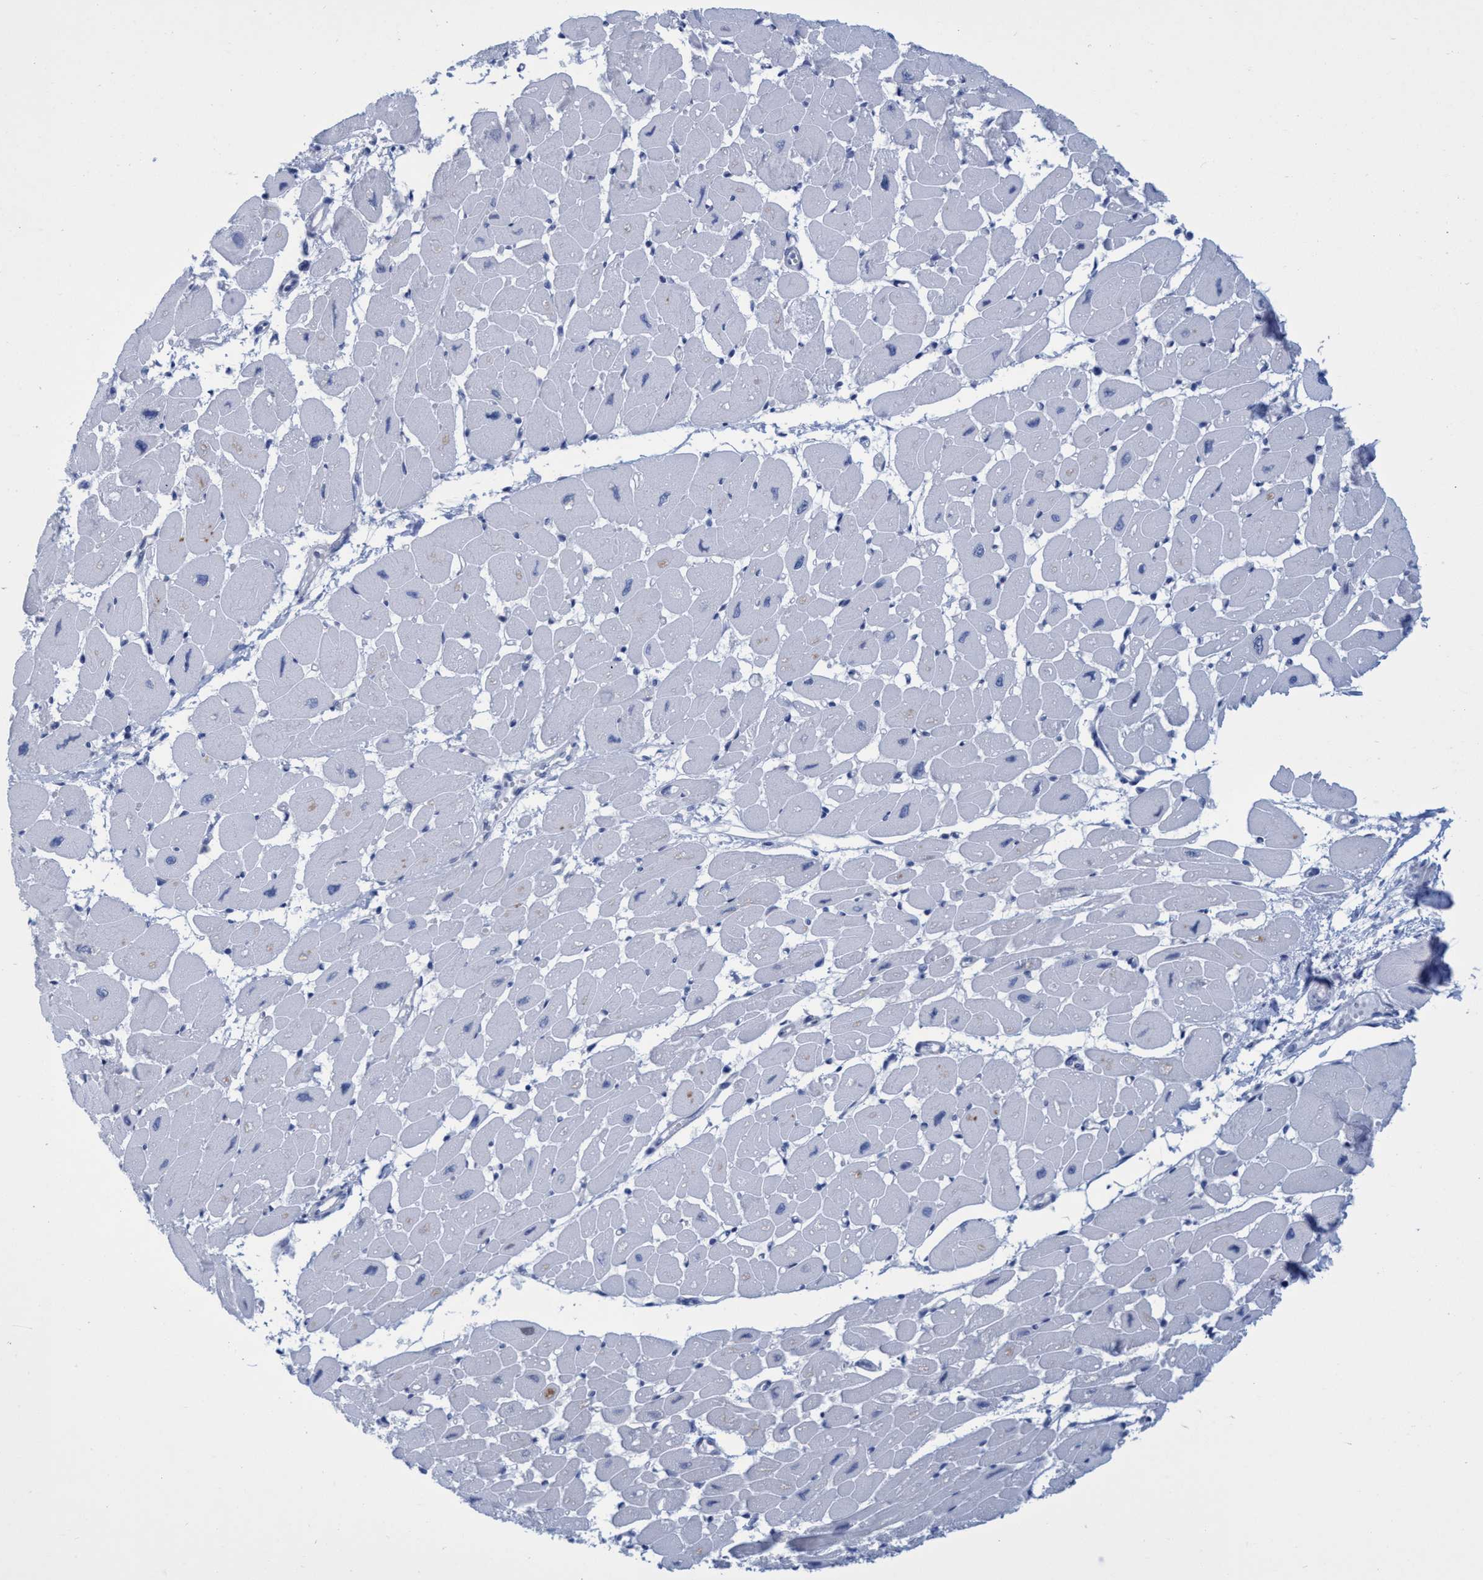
{"staining": {"intensity": "moderate", "quantity": "<25%", "location": "nuclear"}, "tissue": "heart muscle", "cell_type": "Cardiomyocytes", "image_type": "normal", "snomed": [{"axis": "morphology", "description": "Normal tissue, NOS"}, {"axis": "topography", "description": "Heart"}], "caption": "Immunohistochemistry of normal heart muscle reveals low levels of moderate nuclear positivity in about <25% of cardiomyocytes. (Stains: DAB in brown, nuclei in blue, Microscopy: brightfield microscopy at high magnification).", "gene": "R3HCC1", "patient": {"sex": "female", "age": 54}}